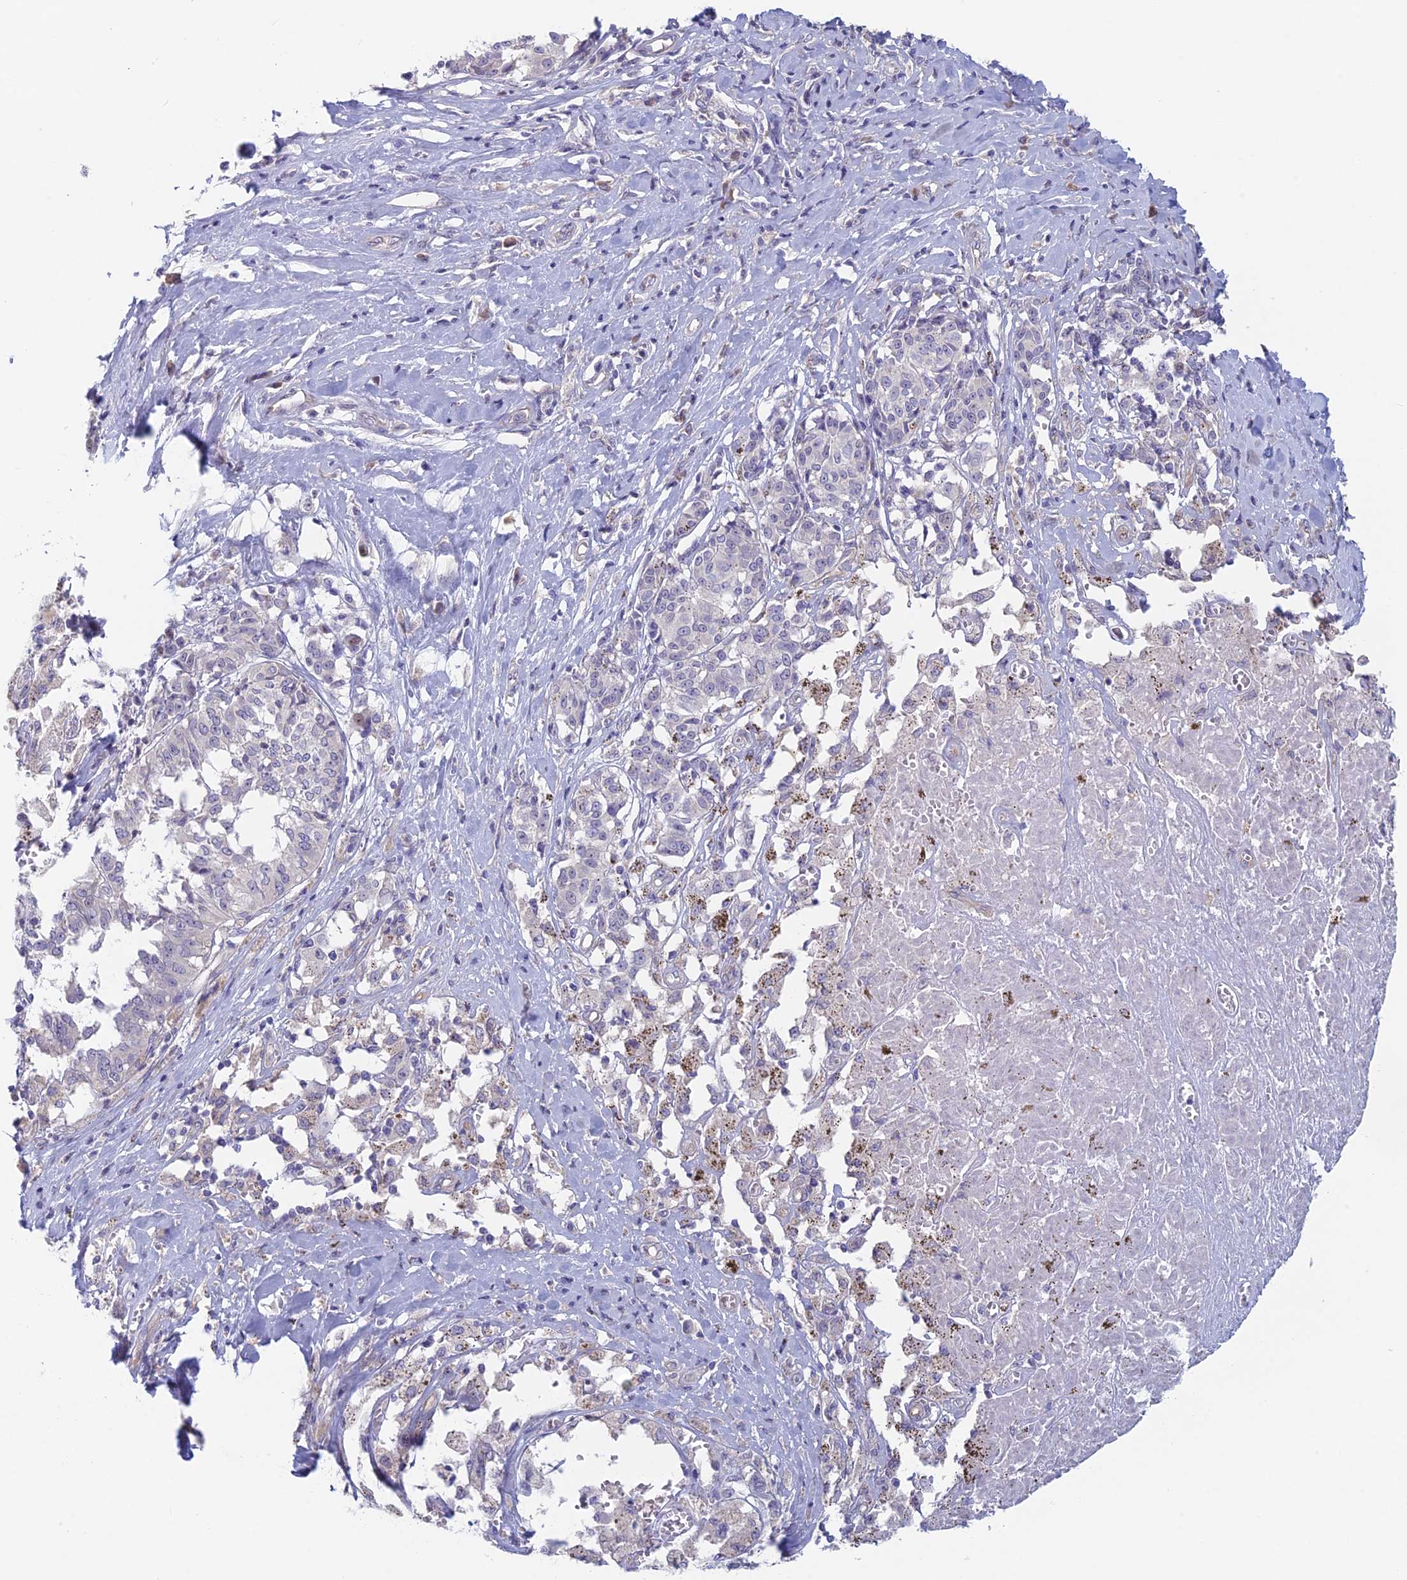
{"staining": {"intensity": "negative", "quantity": "none", "location": "none"}, "tissue": "melanoma", "cell_type": "Tumor cells", "image_type": "cancer", "snomed": [{"axis": "morphology", "description": "Malignant melanoma, NOS"}, {"axis": "topography", "description": "Skin"}], "caption": "Protein analysis of melanoma demonstrates no significant staining in tumor cells.", "gene": "PPP1R26", "patient": {"sex": "female", "age": 72}}